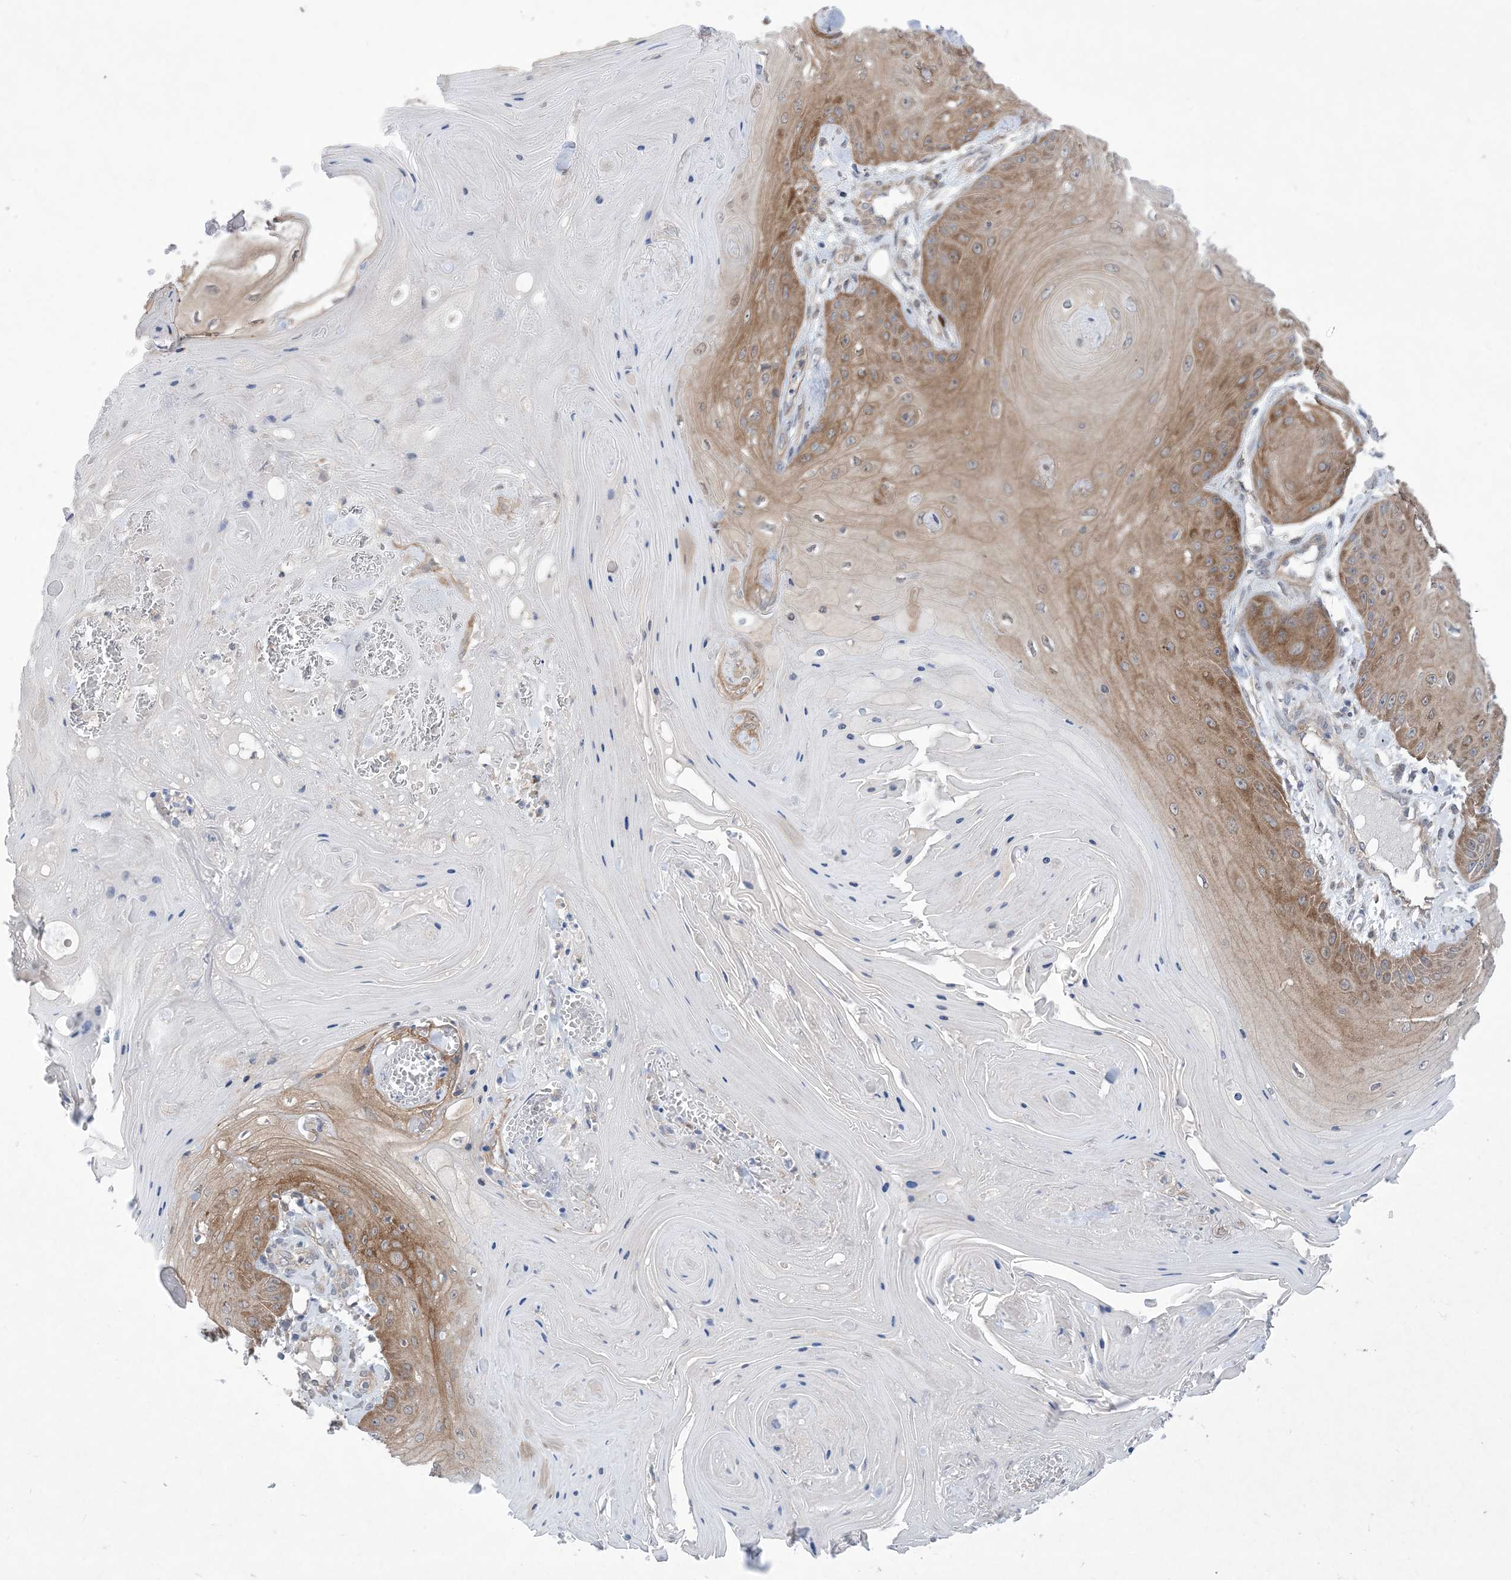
{"staining": {"intensity": "moderate", "quantity": "25%-75%", "location": "cytoplasmic/membranous"}, "tissue": "skin cancer", "cell_type": "Tumor cells", "image_type": "cancer", "snomed": [{"axis": "morphology", "description": "Squamous cell carcinoma, NOS"}, {"axis": "topography", "description": "Skin"}], "caption": "Brown immunohistochemical staining in human squamous cell carcinoma (skin) displays moderate cytoplasmic/membranous staining in about 25%-75% of tumor cells.", "gene": "EHBP1", "patient": {"sex": "male", "age": 74}}